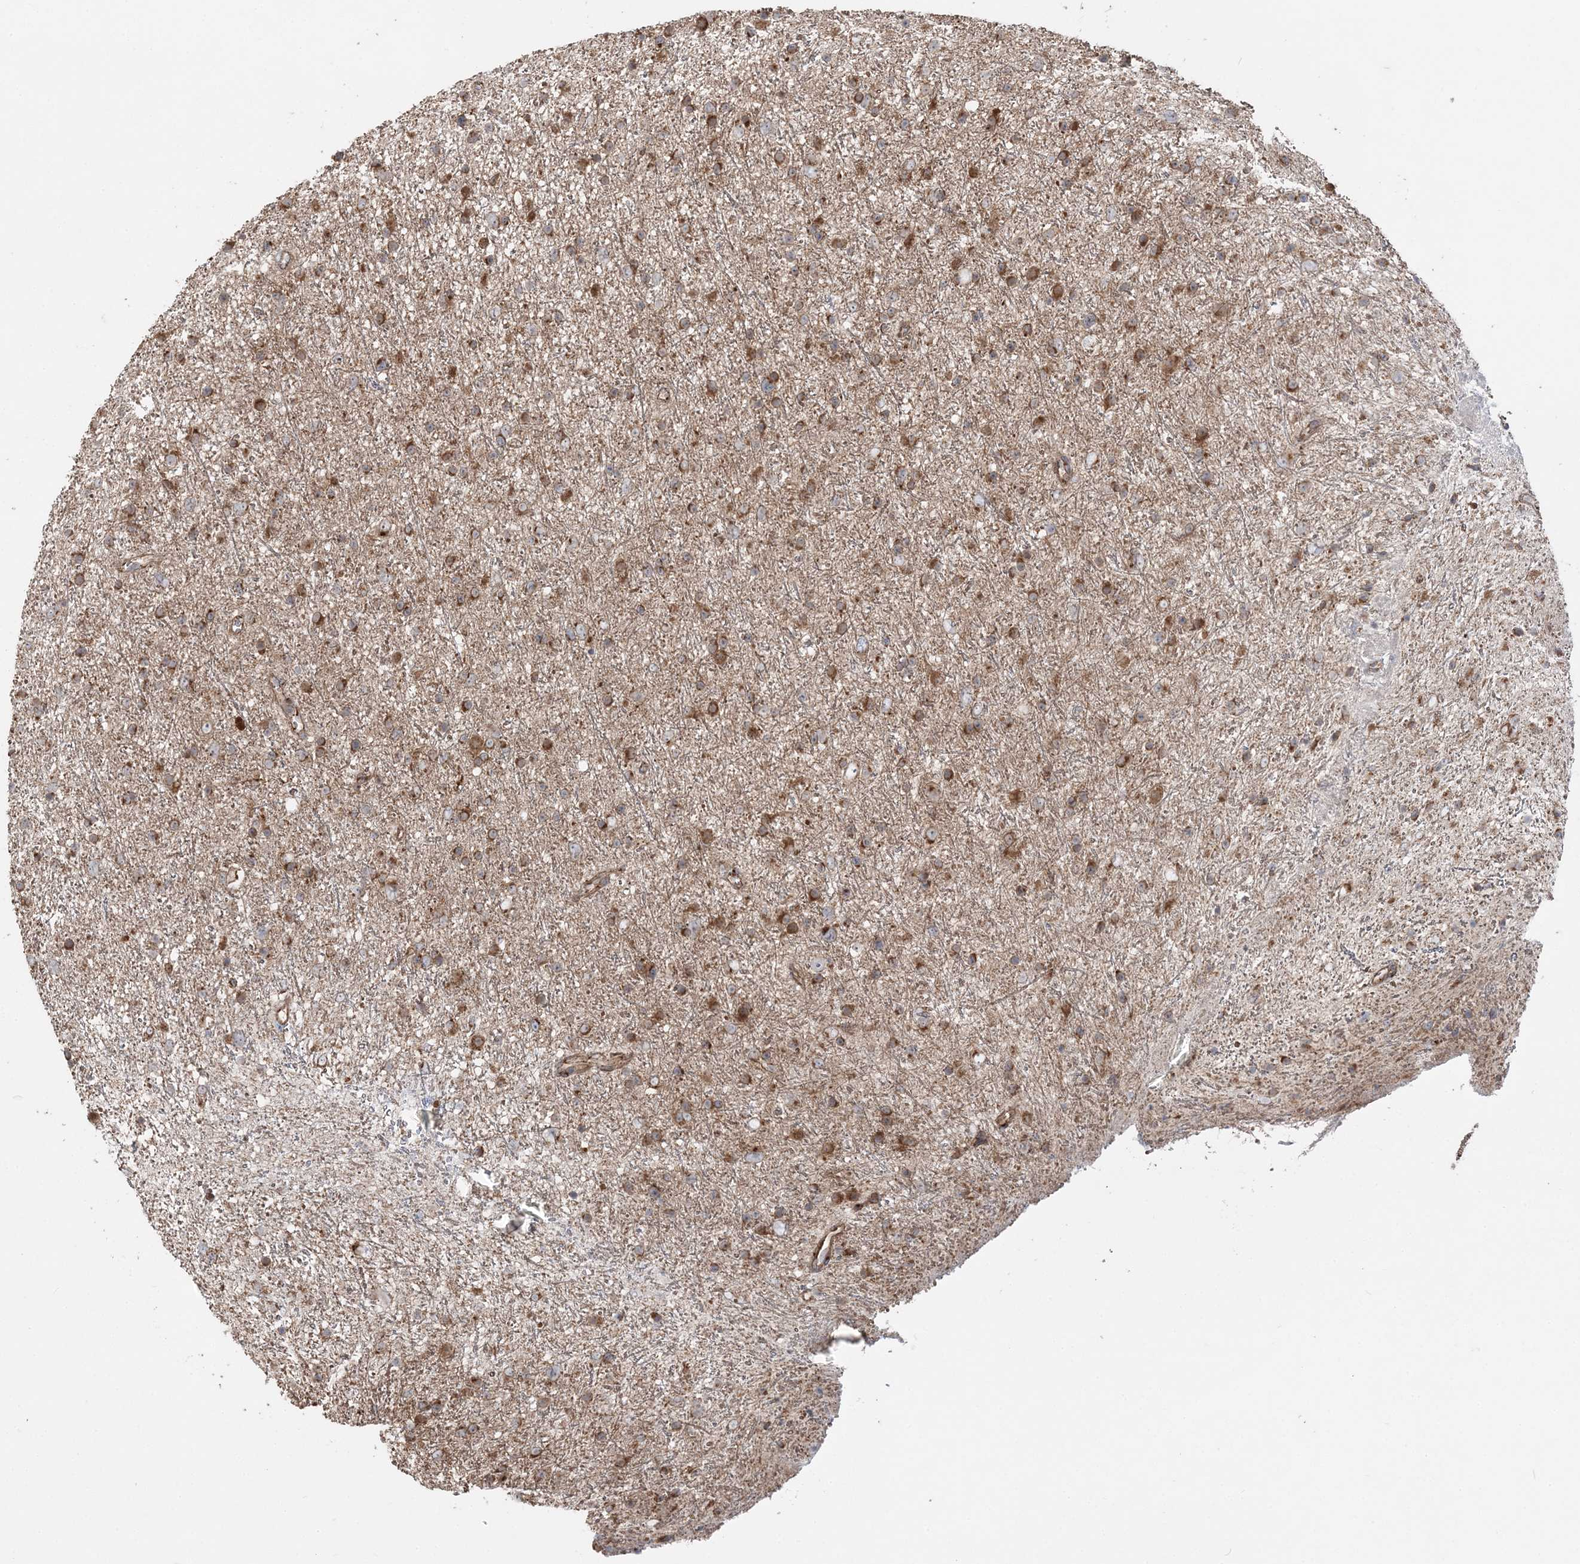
{"staining": {"intensity": "moderate", "quantity": ">75%", "location": "cytoplasmic/membranous"}, "tissue": "glioma", "cell_type": "Tumor cells", "image_type": "cancer", "snomed": [{"axis": "morphology", "description": "Glioma, malignant, Low grade"}, {"axis": "topography", "description": "Cerebral cortex"}], "caption": "Immunohistochemistry (IHC) photomicrograph of neoplastic tissue: human malignant glioma (low-grade) stained using immunohistochemistry reveals medium levels of moderate protein expression localized specifically in the cytoplasmic/membranous of tumor cells, appearing as a cytoplasmic/membranous brown color.", "gene": "ABCC3", "patient": {"sex": "female", "age": 39}}